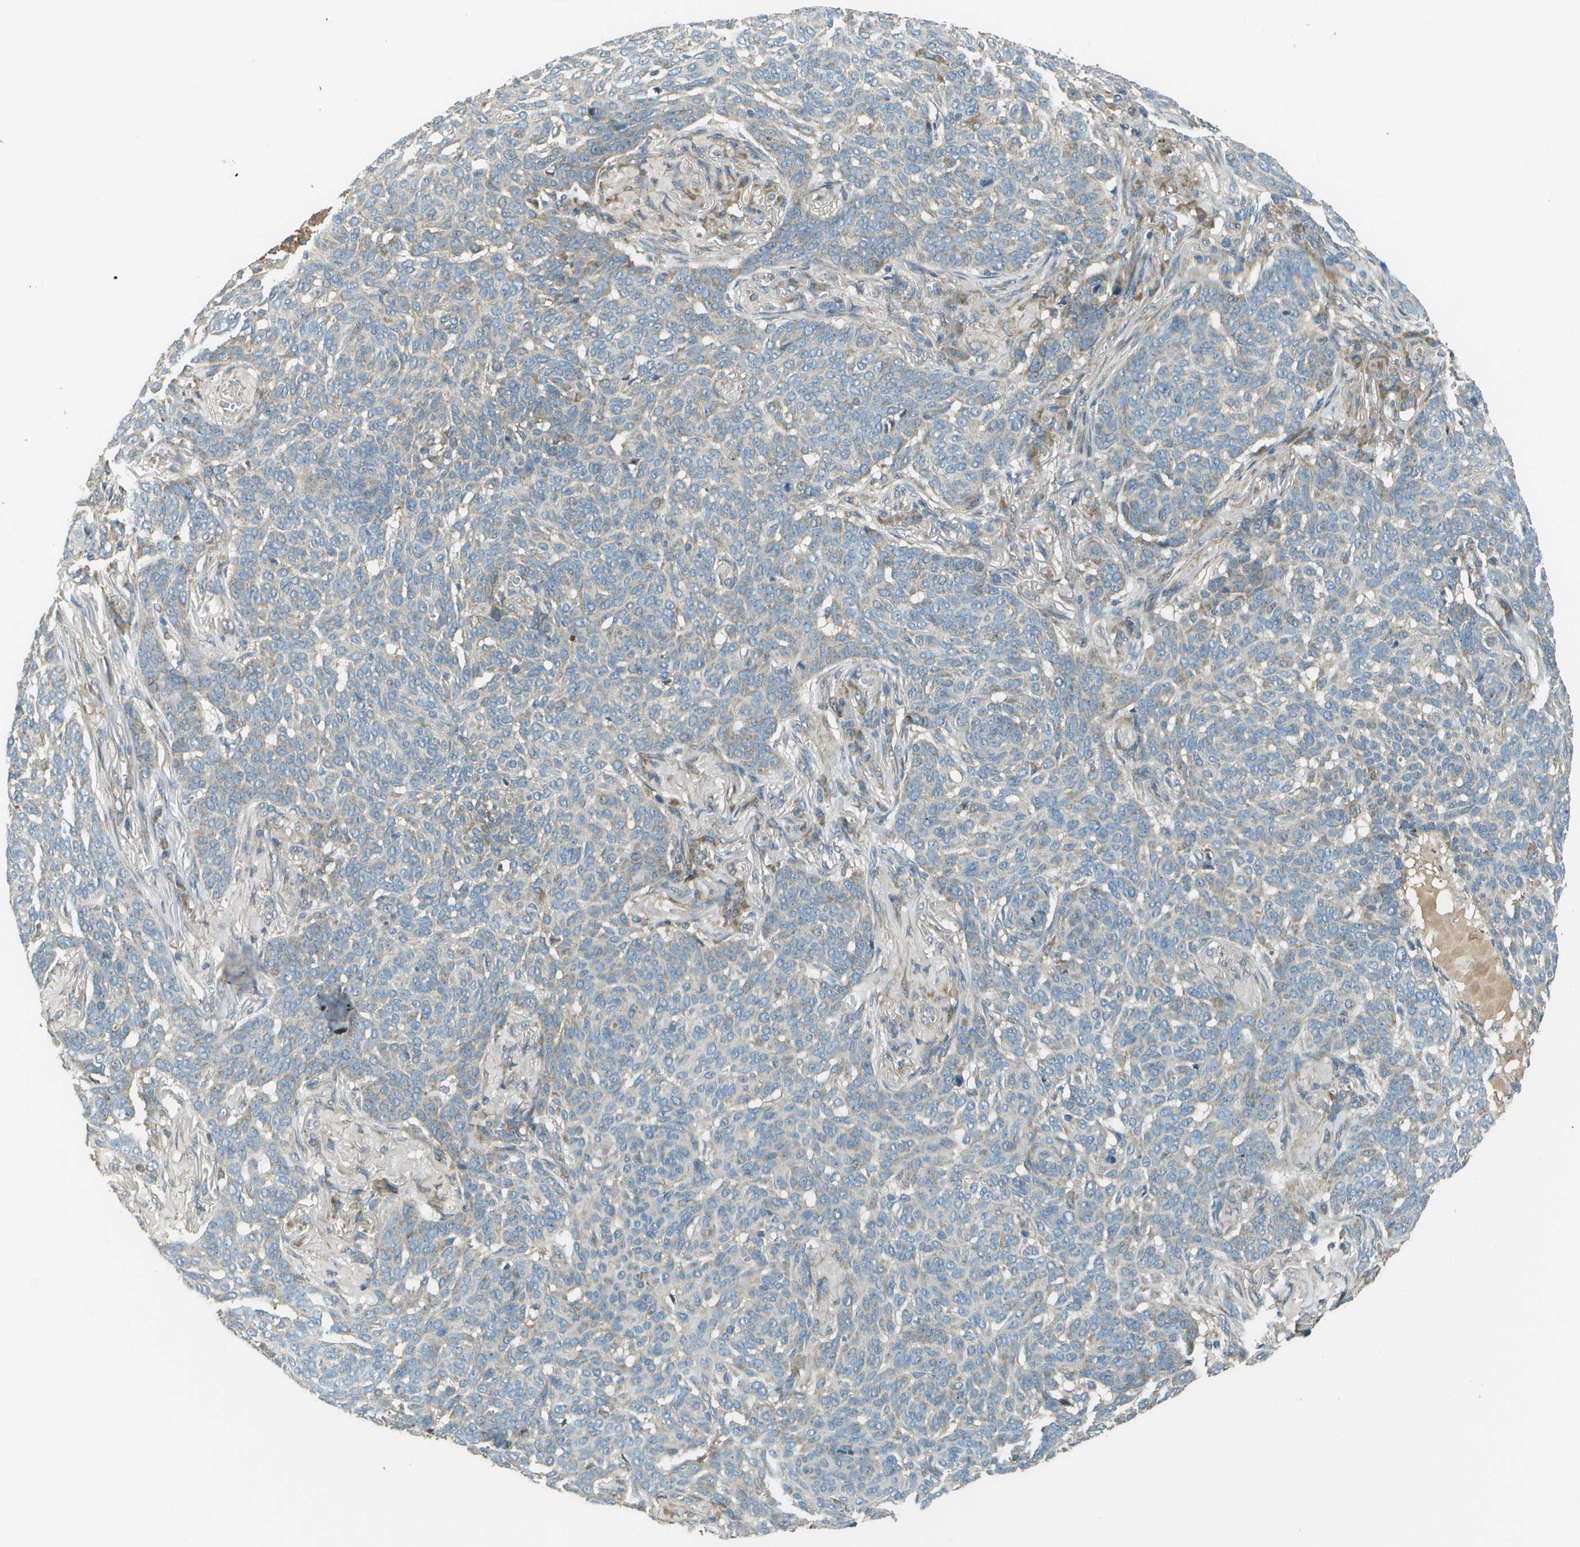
{"staining": {"intensity": "moderate", "quantity": "<25%", "location": "cytoplasmic/membranous"}, "tissue": "skin cancer", "cell_type": "Tumor cells", "image_type": "cancer", "snomed": [{"axis": "morphology", "description": "Basal cell carcinoma"}, {"axis": "topography", "description": "Skin"}], "caption": "Tumor cells reveal low levels of moderate cytoplasmic/membranous expression in approximately <25% of cells in human skin cancer.", "gene": "PXYLP1", "patient": {"sex": "male", "age": 85}}